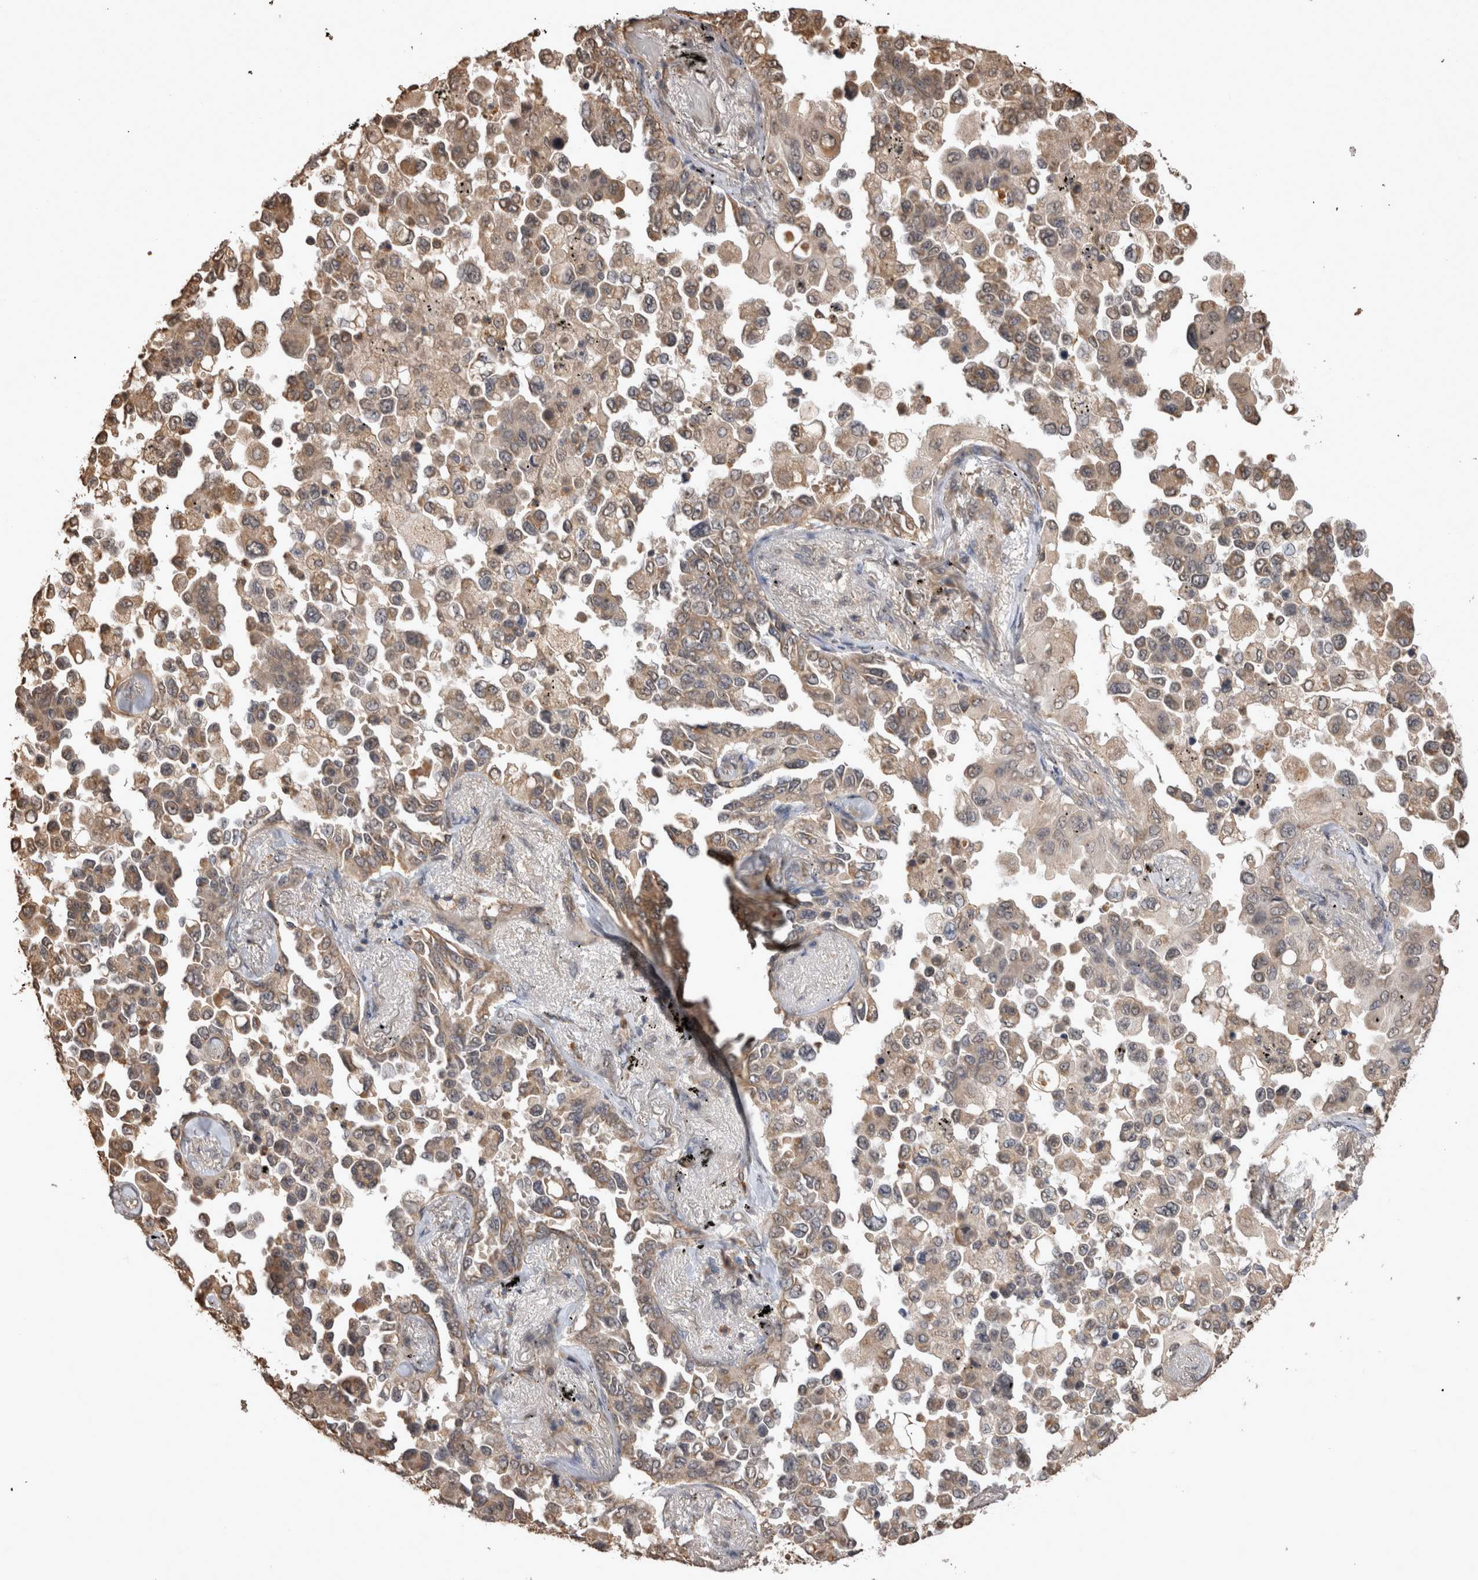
{"staining": {"intensity": "moderate", "quantity": "25%-75%", "location": "cytoplasmic/membranous"}, "tissue": "lung cancer", "cell_type": "Tumor cells", "image_type": "cancer", "snomed": [{"axis": "morphology", "description": "Adenocarcinoma, NOS"}, {"axis": "topography", "description": "Lung"}], "caption": "The immunohistochemical stain shows moderate cytoplasmic/membranous expression in tumor cells of lung adenocarcinoma tissue.", "gene": "SOCS5", "patient": {"sex": "female", "age": 67}}